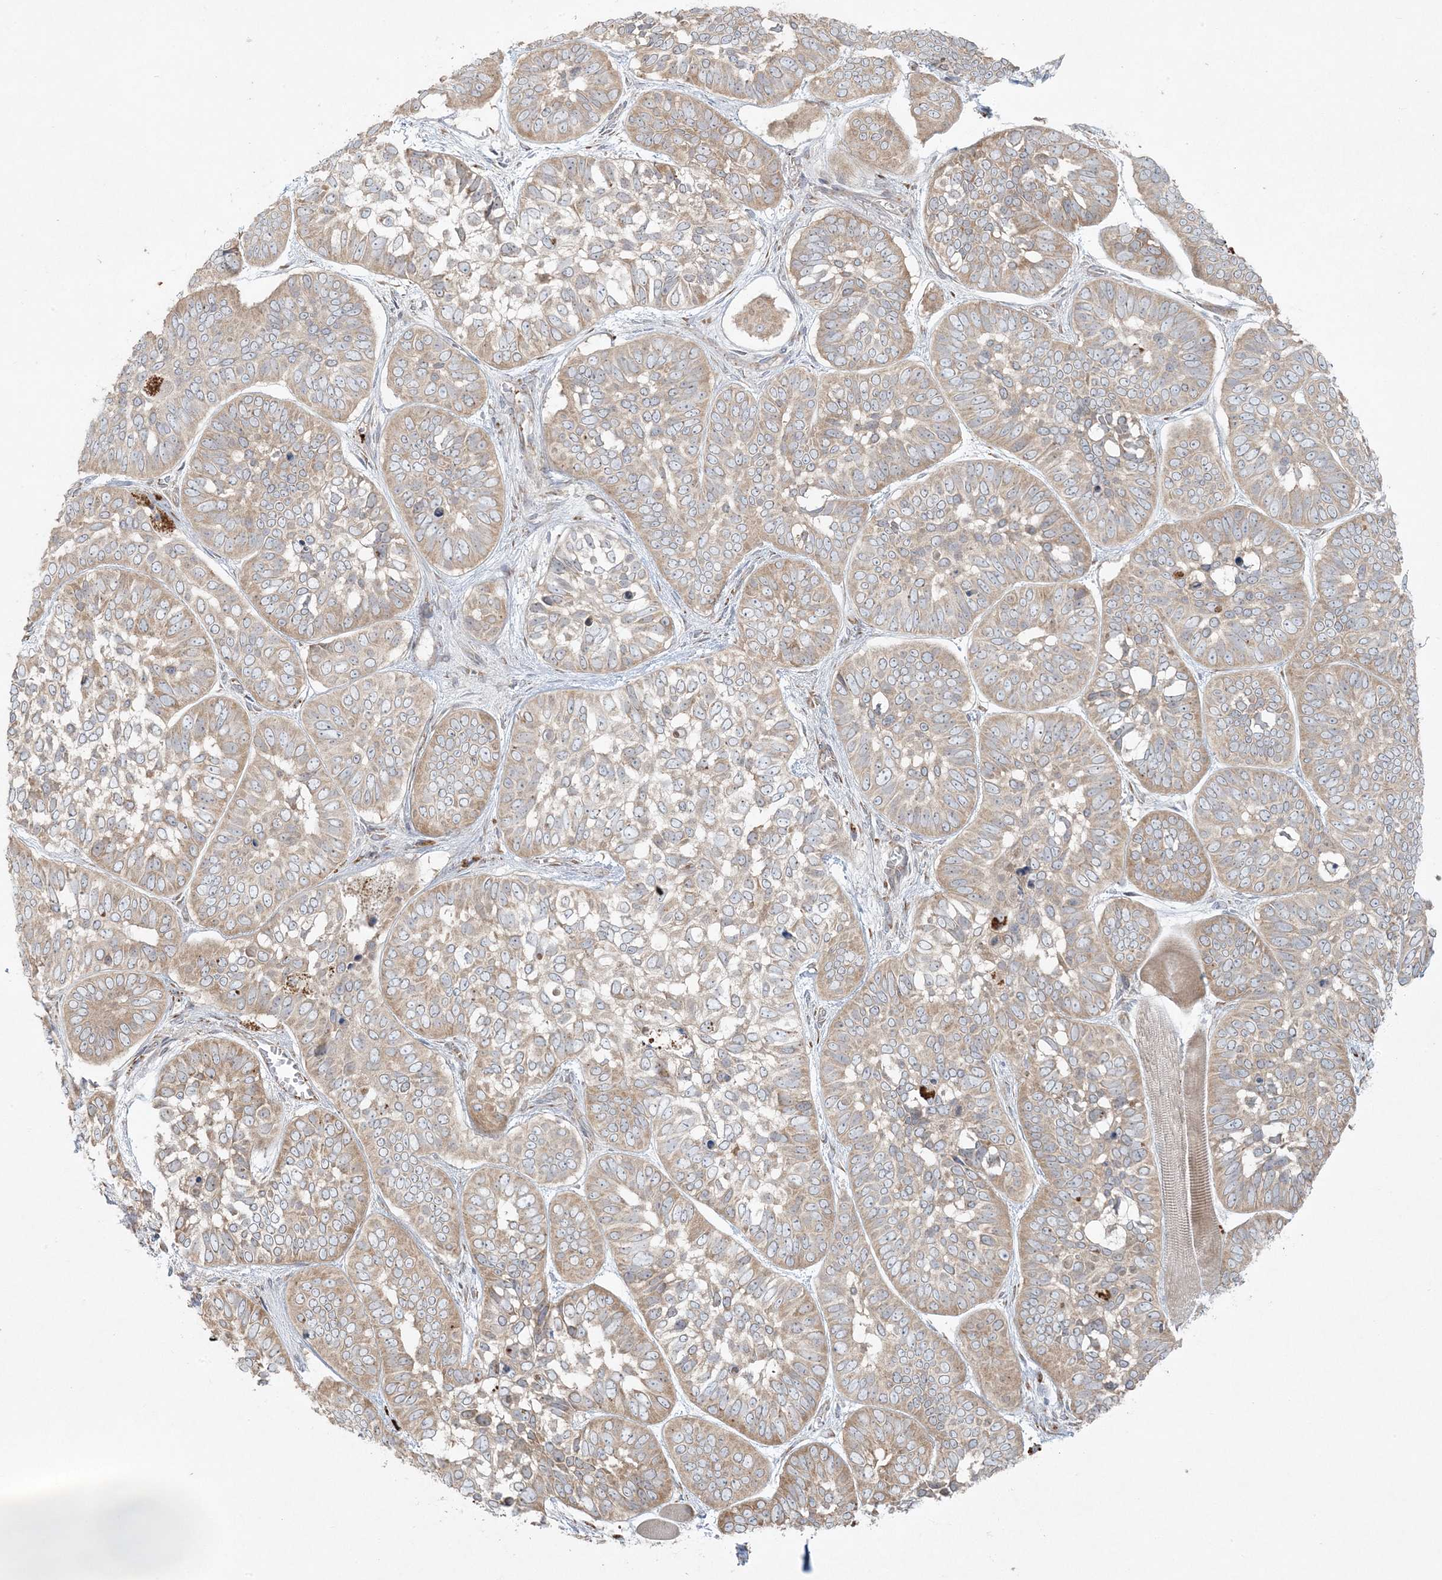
{"staining": {"intensity": "weak", "quantity": ">75%", "location": "cytoplasmic/membranous"}, "tissue": "skin cancer", "cell_type": "Tumor cells", "image_type": "cancer", "snomed": [{"axis": "morphology", "description": "Basal cell carcinoma"}, {"axis": "topography", "description": "Skin"}], "caption": "Skin basal cell carcinoma tissue reveals weak cytoplasmic/membranous staining in about >75% of tumor cells", "gene": "ZNF263", "patient": {"sex": "male", "age": 62}}